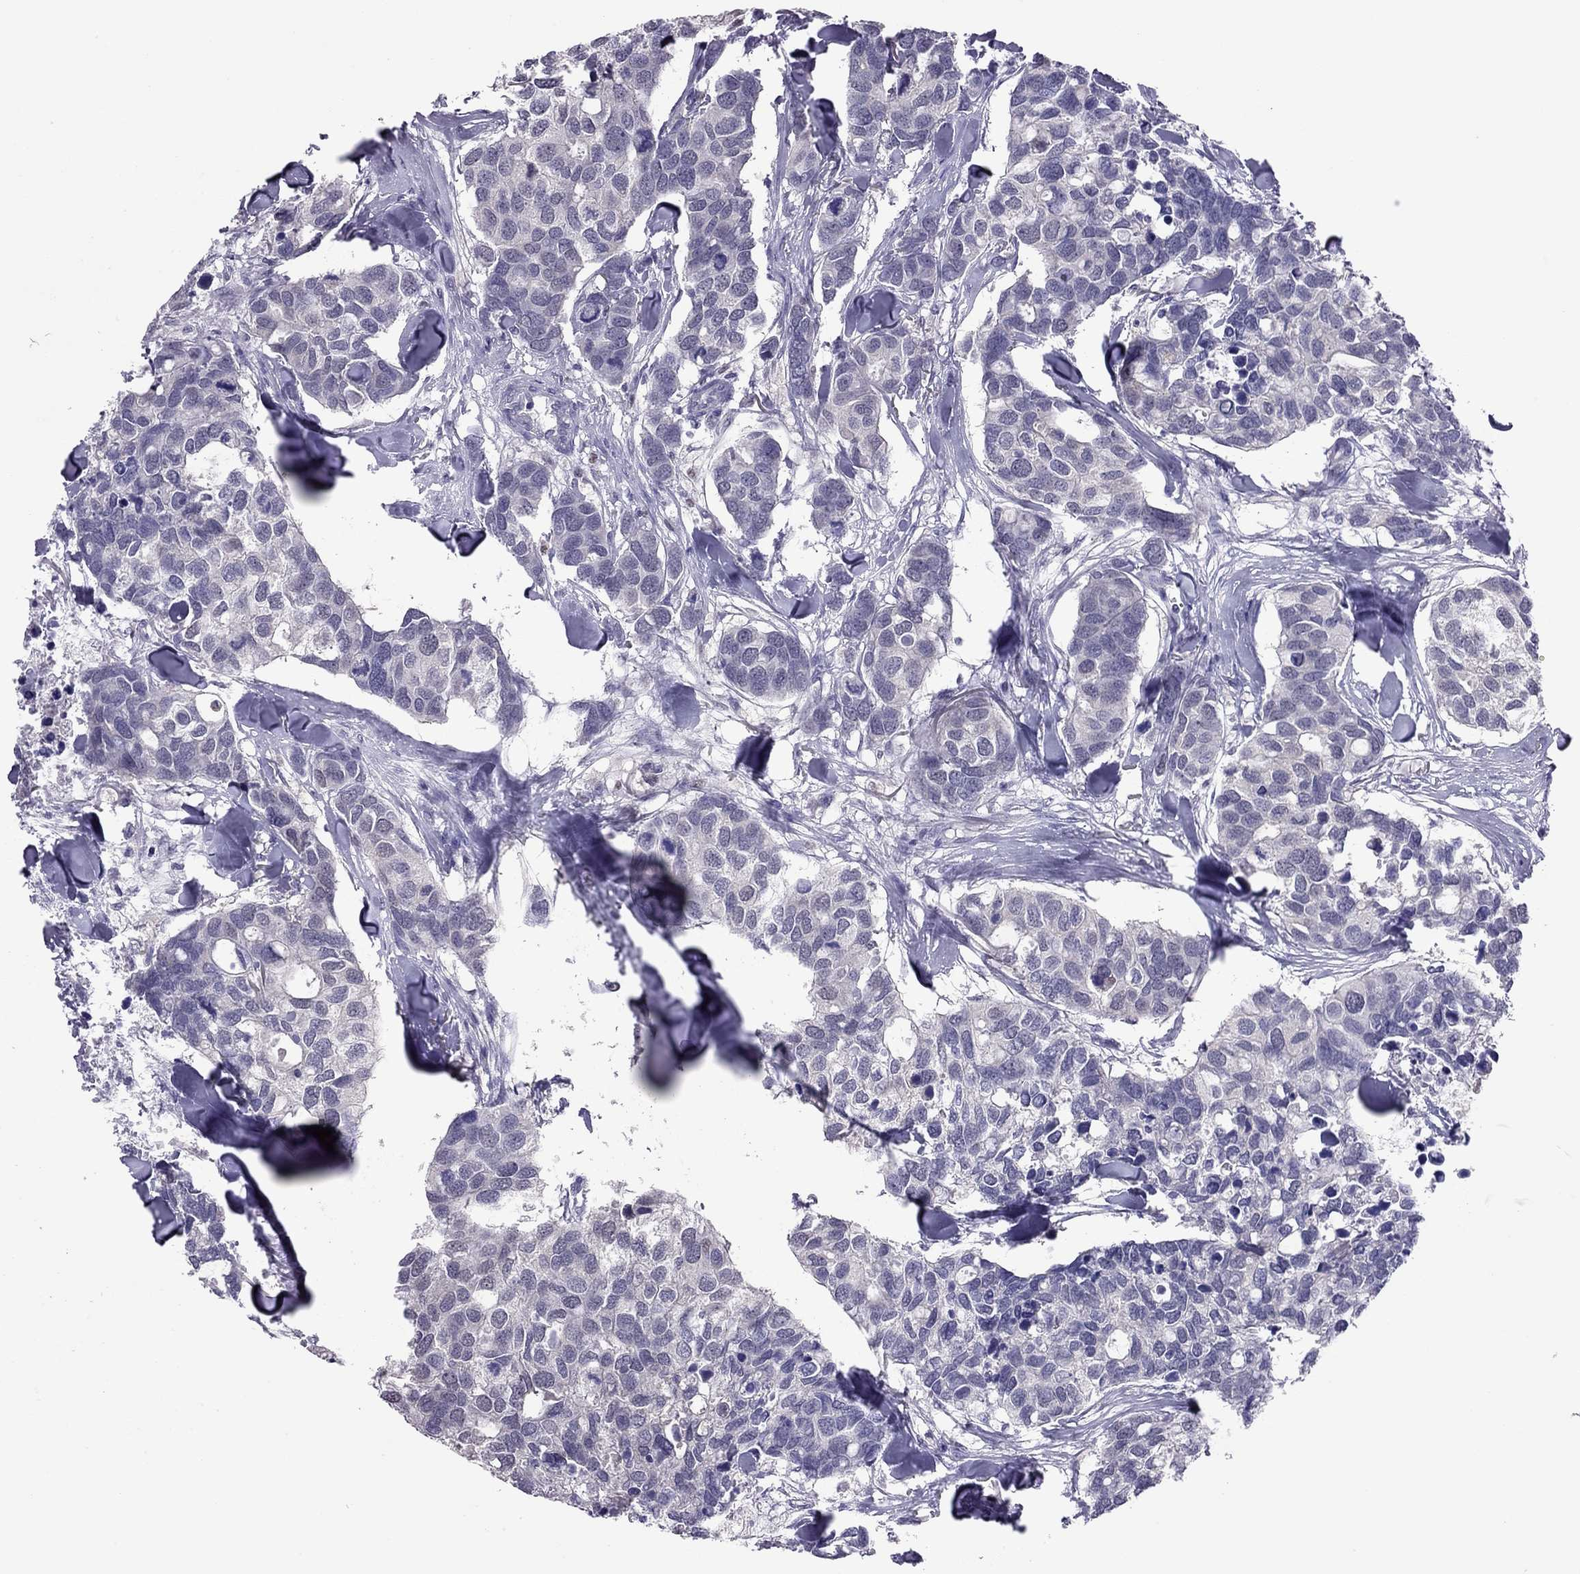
{"staining": {"intensity": "negative", "quantity": "none", "location": "none"}, "tissue": "breast cancer", "cell_type": "Tumor cells", "image_type": "cancer", "snomed": [{"axis": "morphology", "description": "Duct carcinoma"}, {"axis": "topography", "description": "Breast"}], "caption": "Invasive ductal carcinoma (breast) stained for a protein using immunohistochemistry demonstrates no positivity tumor cells.", "gene": "SPINT3", "patient": {"sex": "female", "age": 83}}